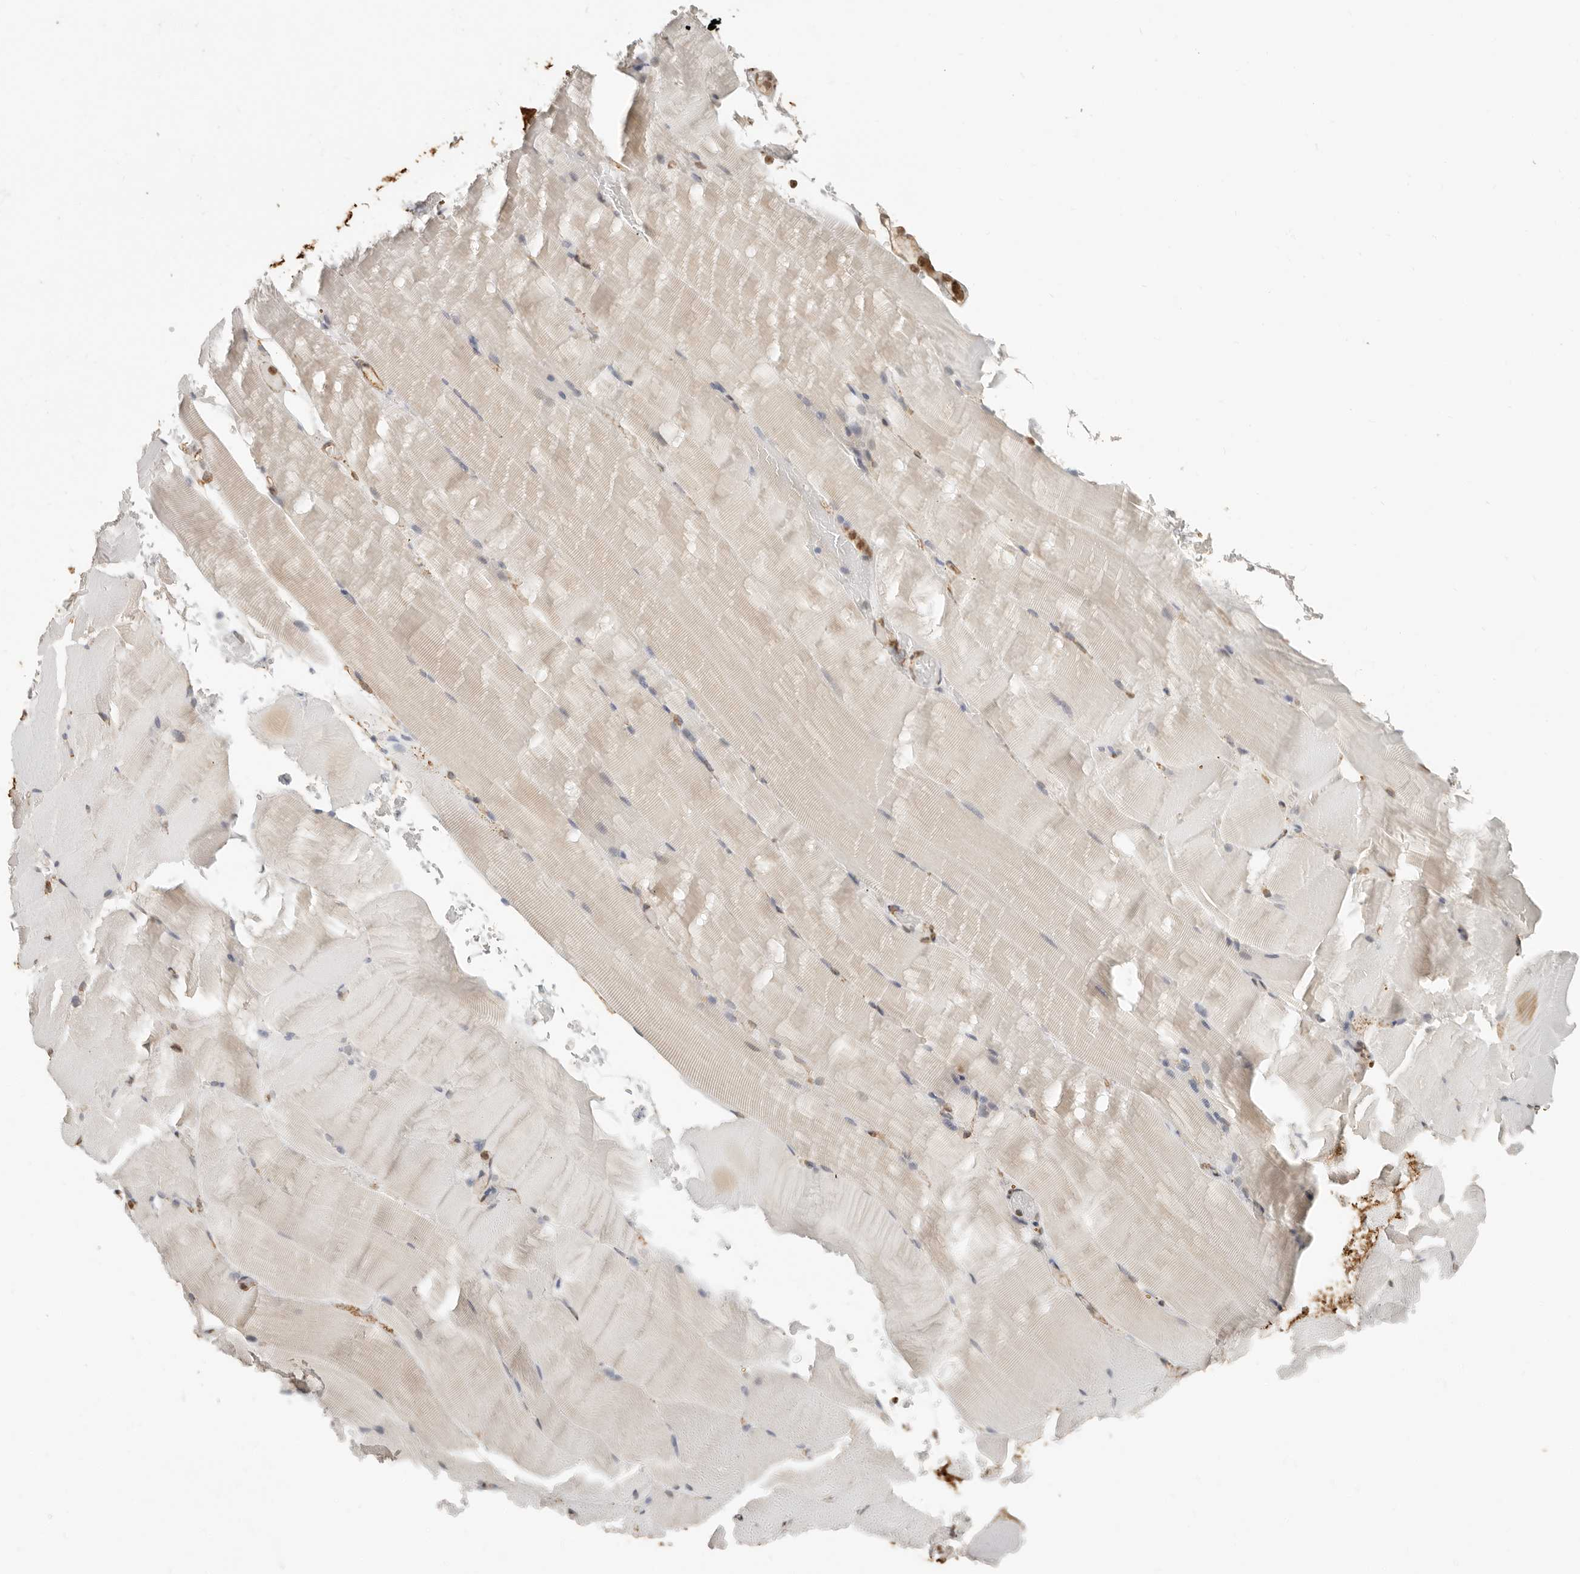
{"staining": {"intensity": "weak", "quantity": "25%-75%", "location": "cytoplasmic/membranous"}, "tissue": "skeletal muscle", "cell_type": "Myocytes", "image_type": "normal", "snomed": [{"axis": "morphology", "description": "Normal tissue, NOS"}, {"axis": "topography", "description": "Skeletal muscle"}, {"axis": "topography", "description": "Parathyroid gland"}], "caption": "Skeletal muscle stained with immunohistochemistry exhibits weak cytoplasmic/membranous positivity in about 25%-75% of myocytes.", "gene": "ARHGEF10L", "patient": {"sex": "female", "age": 37}}